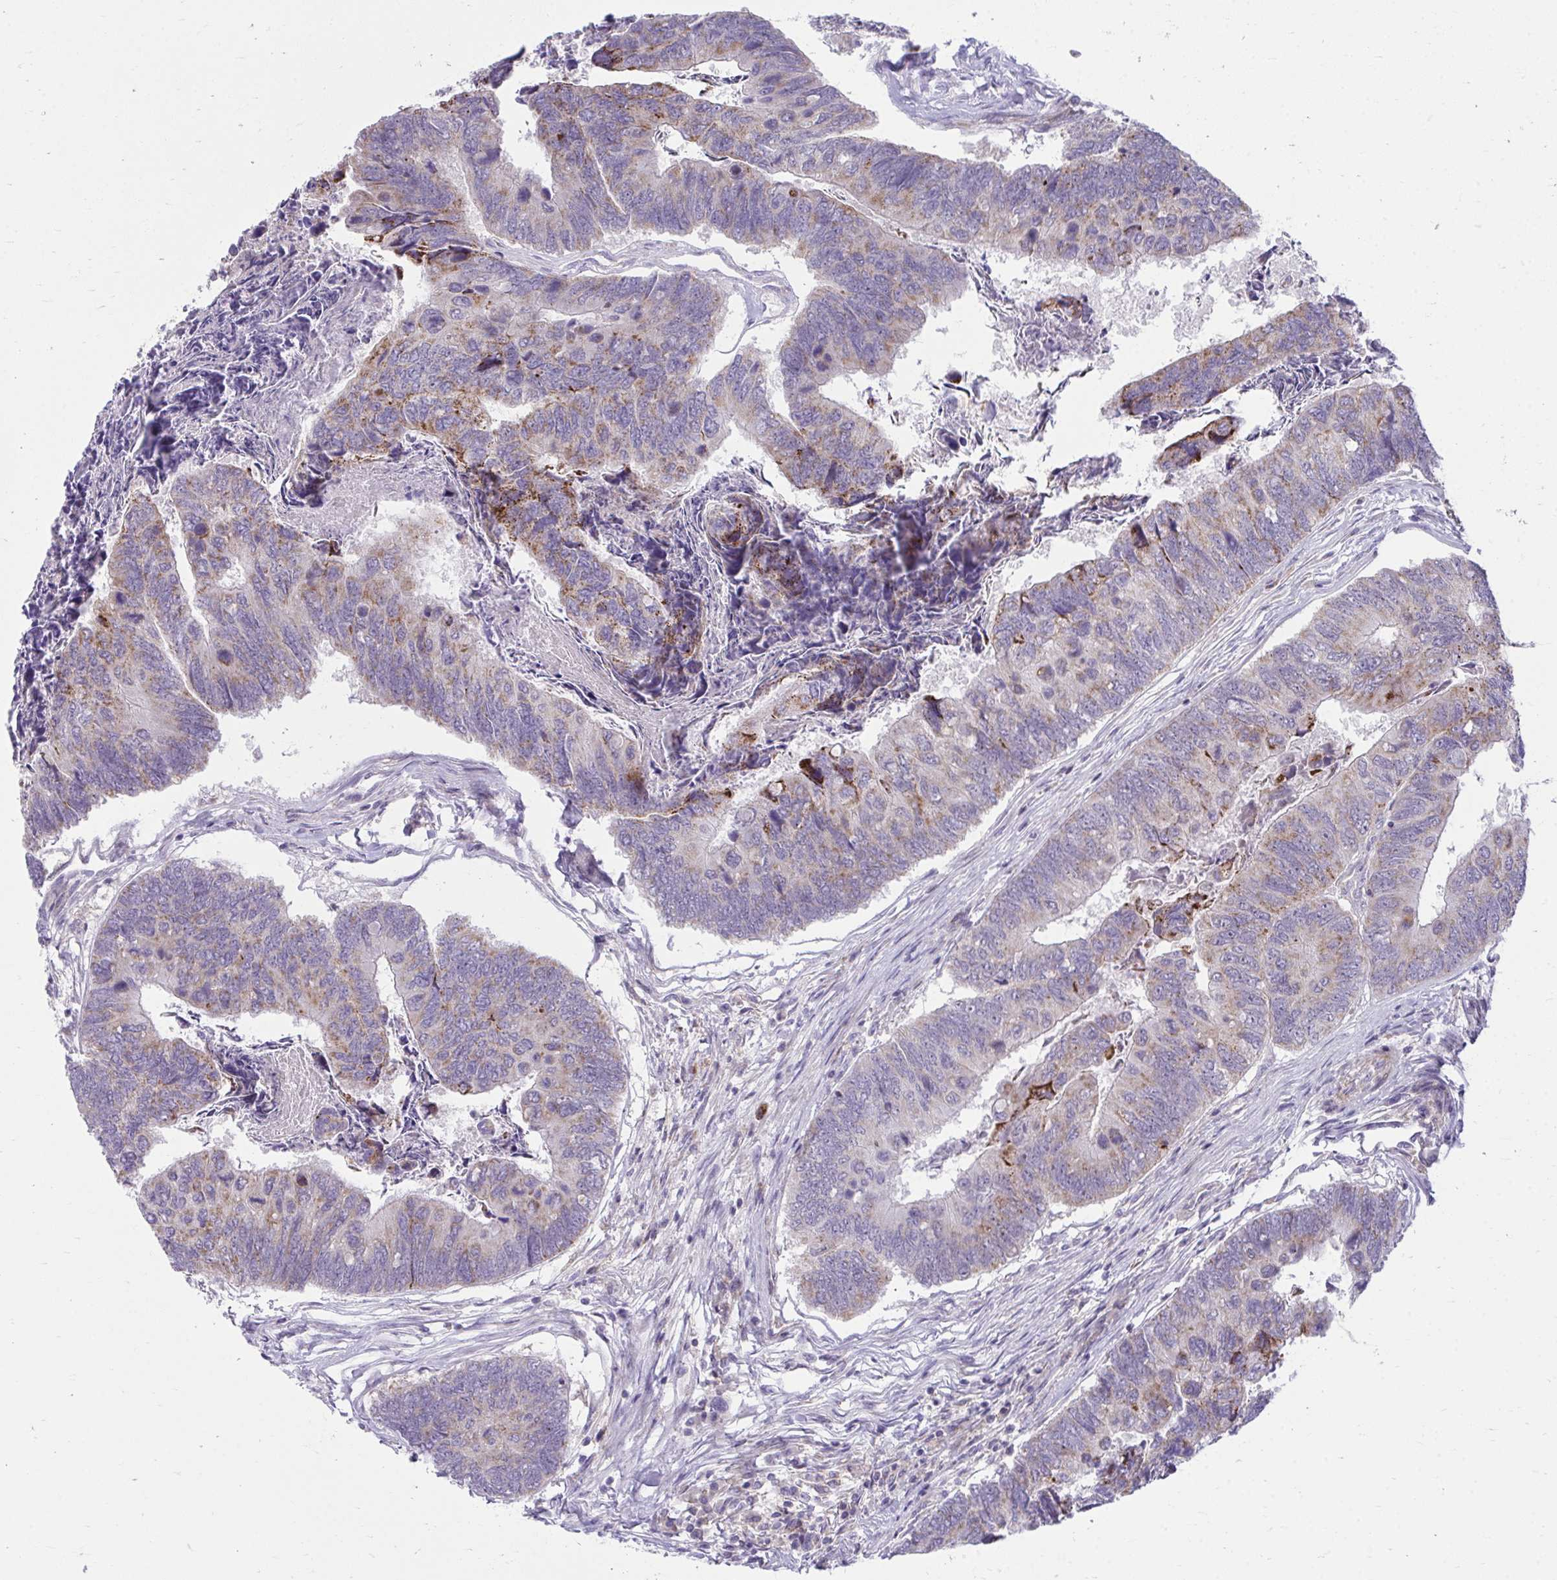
{"staining": {"intensity": "moderate", "quantity": "<25%", "location": "cytoplasmic/membranous"}, "tissue": "colorectal cancer", "cell_type": "Tumor cells", "image_type": "cancer", "snomed": [{"axis": "morphology", "description": "Adenocarcinoma, NOS"}, {"axis": "topography", "description": "Colon"}], "caption": "Human adenocarcinoma (colorectal) stained with a brown dye exhibits moderate cytoplasmic/membranous positive staining in about <25% of tumor cells.", "gene": "C16orf54", "patient": {"sex": "female", "age": 67}}